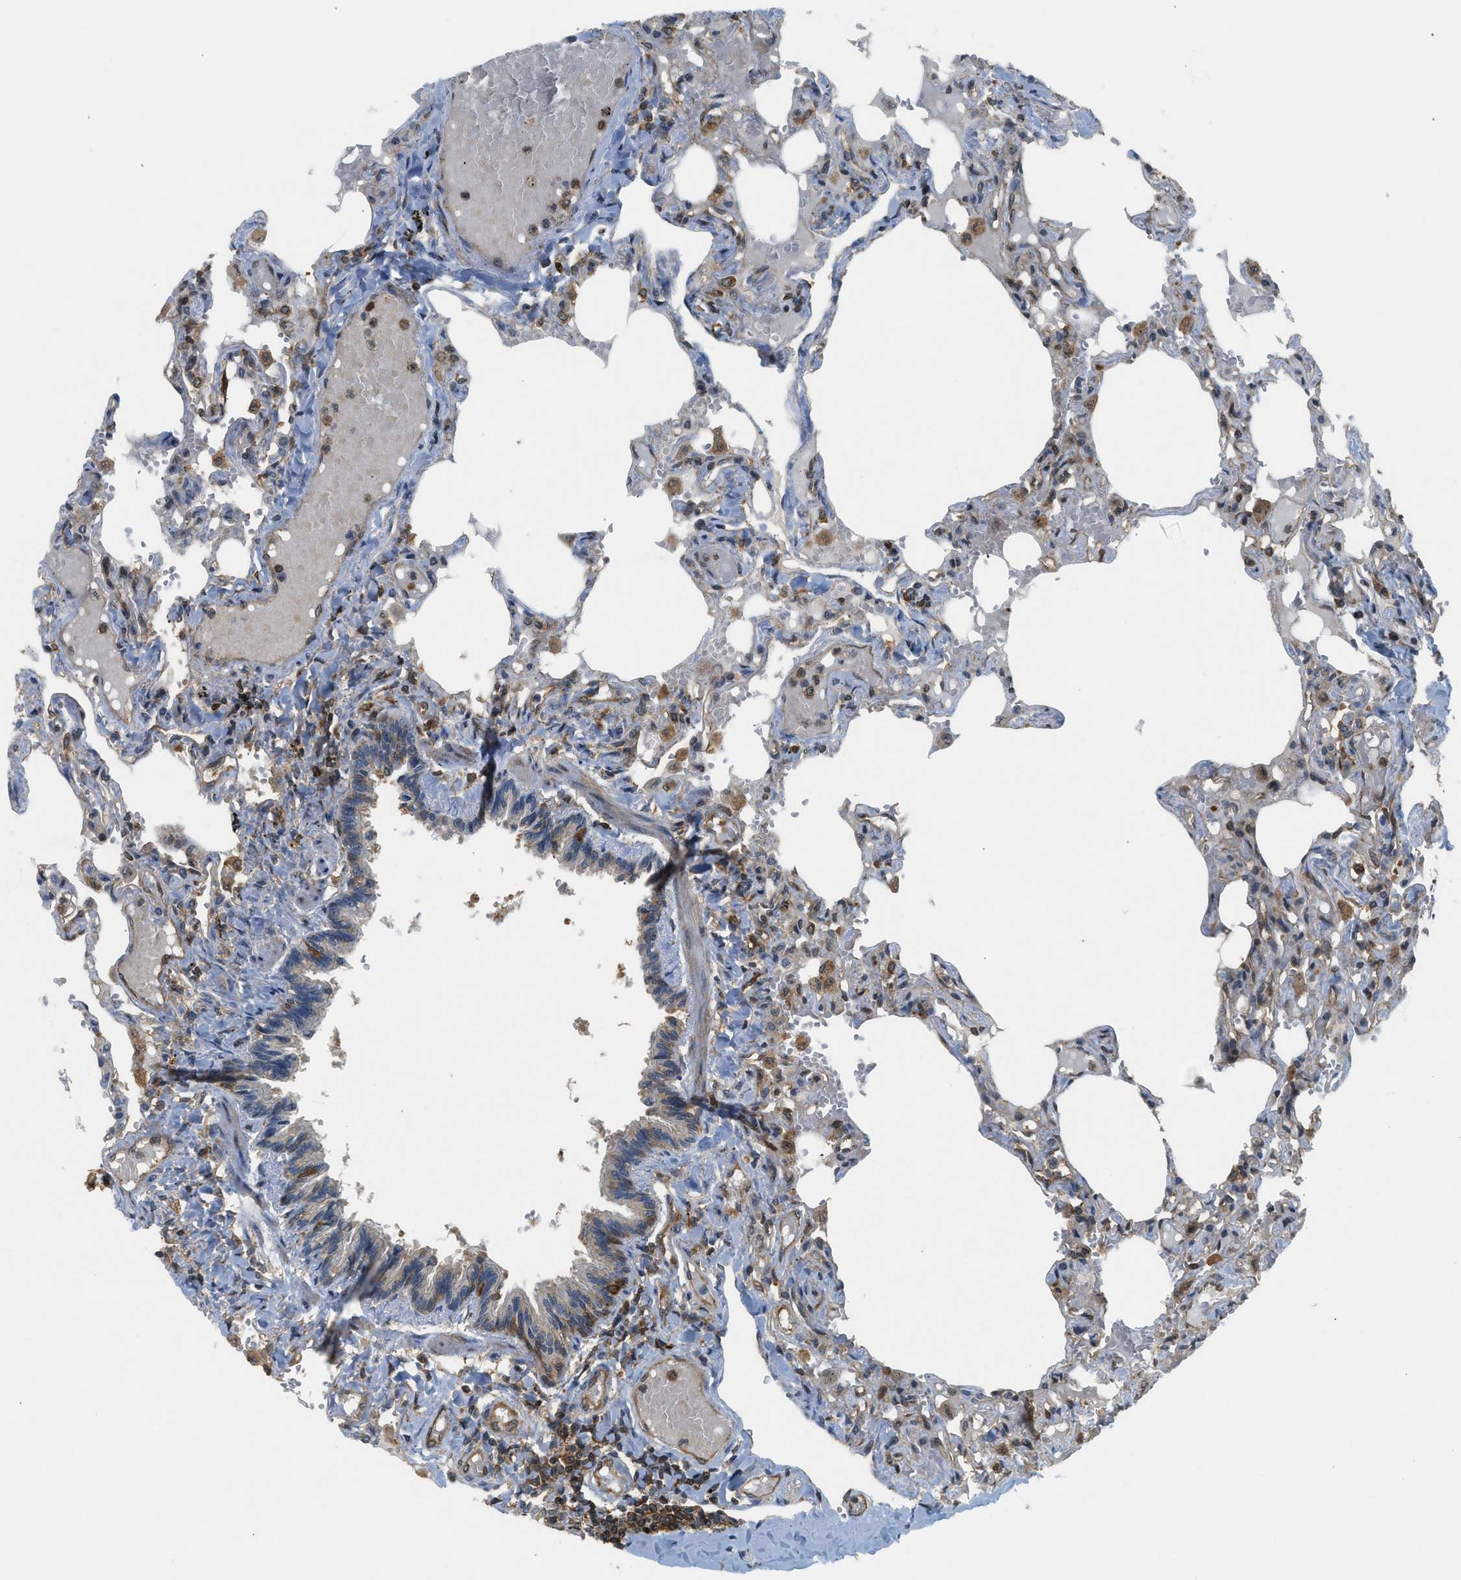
{"staining": {"intensity": "moderate", "quantity": ">75%", "location": "cytoplasmic/membranous"}, "tissue": "lung", "cell_type": "Alveolar cells", "image_type": "normal", "snomed": [{"axis": "morphology", "description": "Normal tissue, NOS"}, {"axis": "topography", "description": "Lung"}], "caption": "Protein staining of benign lung demonstrates moderate cytoplasmic/membranous staining in approximately >75% of alveolar cells. The protein of interest is stained brown, and the nuclei are stained in blue (DAB (3,3'-diaminobenzidine) IHC with brightfield microscopy, high magnification).", "gene": "OXSR1", "patient": {"sex": "male", "age": 21}}